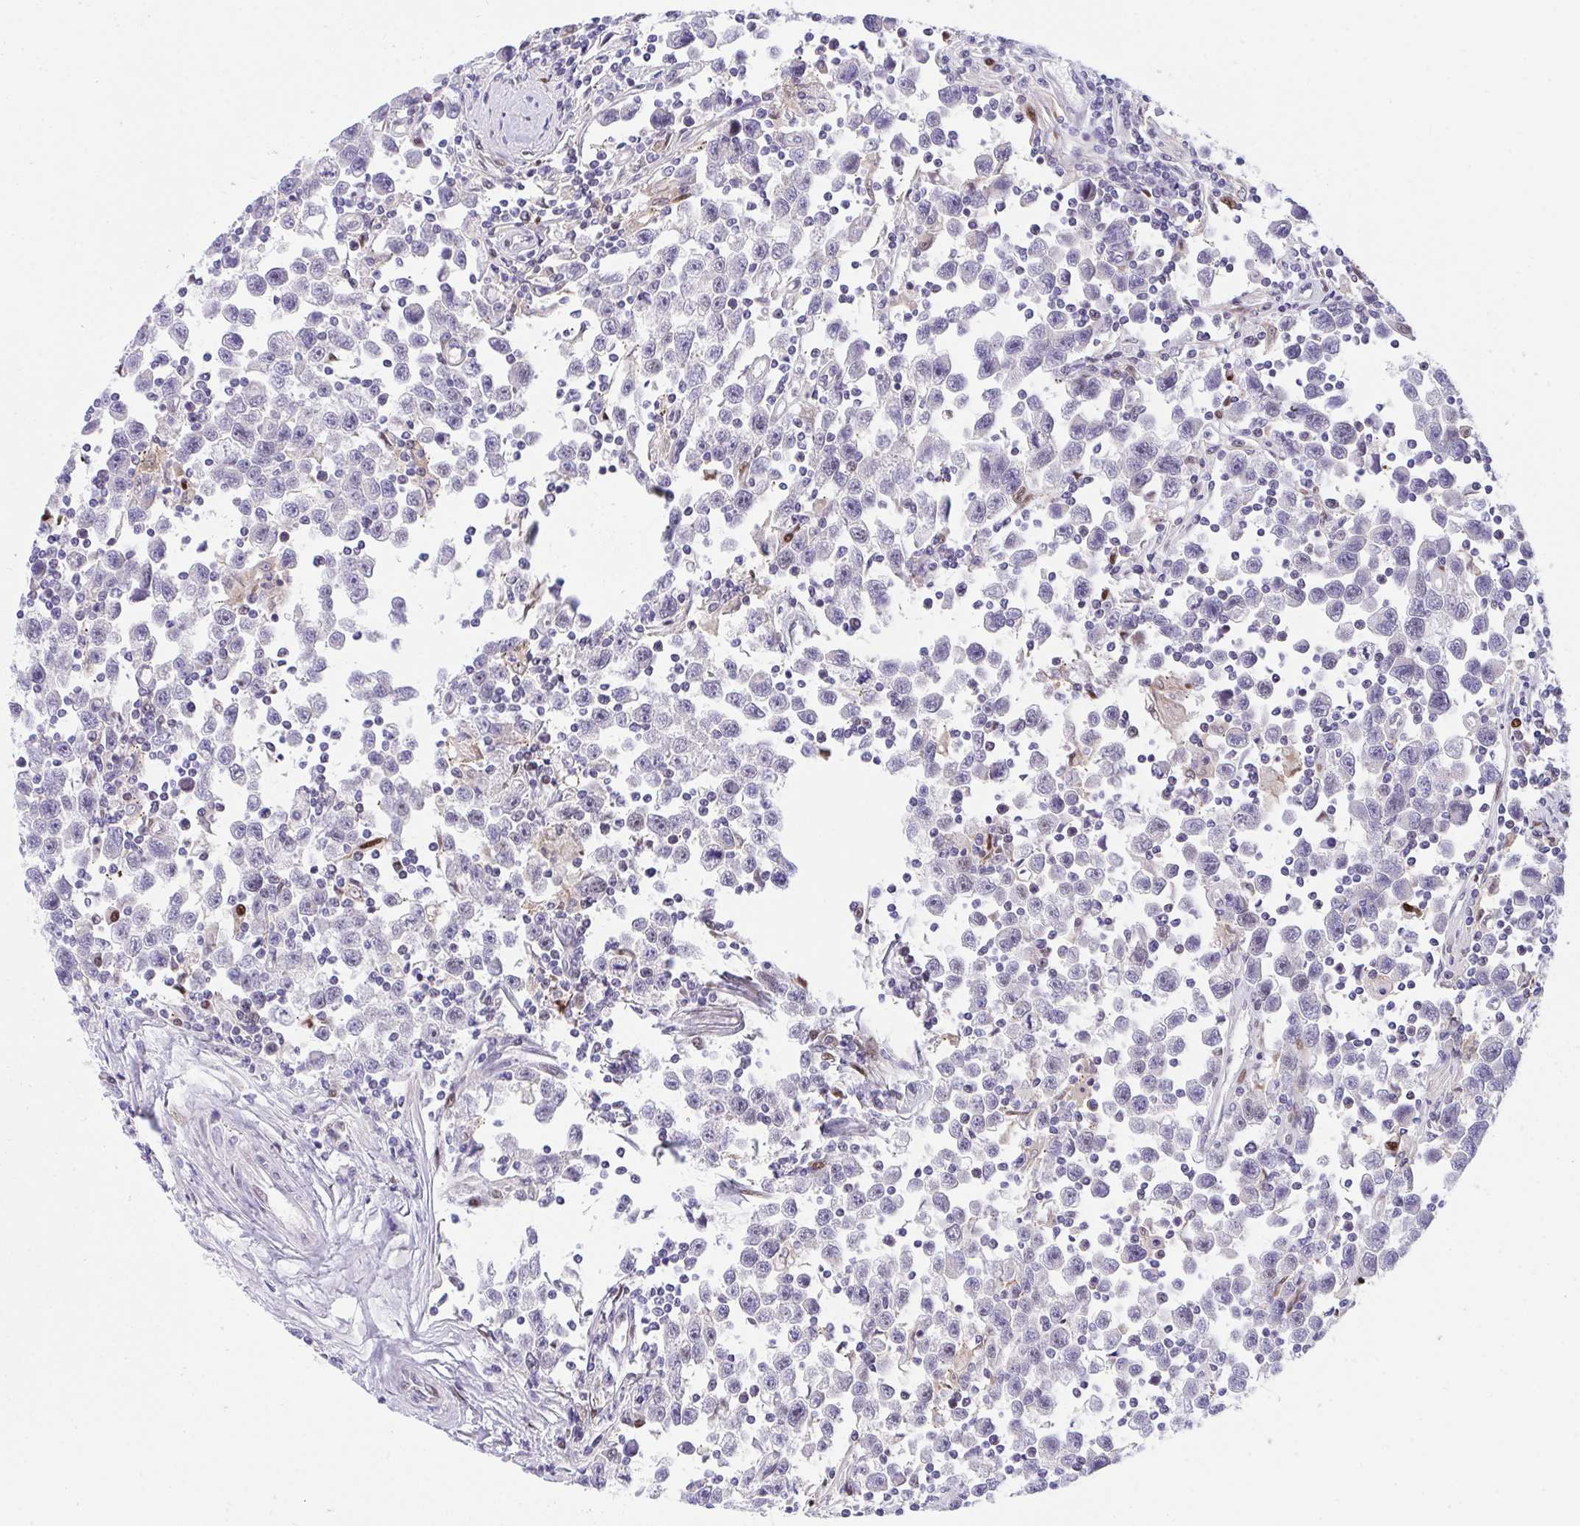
{"staining": {"intensity": "negative", "quantity": "none", "location": "none"}, "tissue": "testis cancer", "cell_type": "Tumor cells", "image_type": "cancer", "snomed": [{"axis": "morphology", "description": "Seminoma, NOS"}, {"axis": "topography", "description": "Testis"}], "caption": "Tumor cells show no significant protein expression in seminoma (testis).", "gene": "ZNF554", "patient": {"sex": "male", "age": 31}}